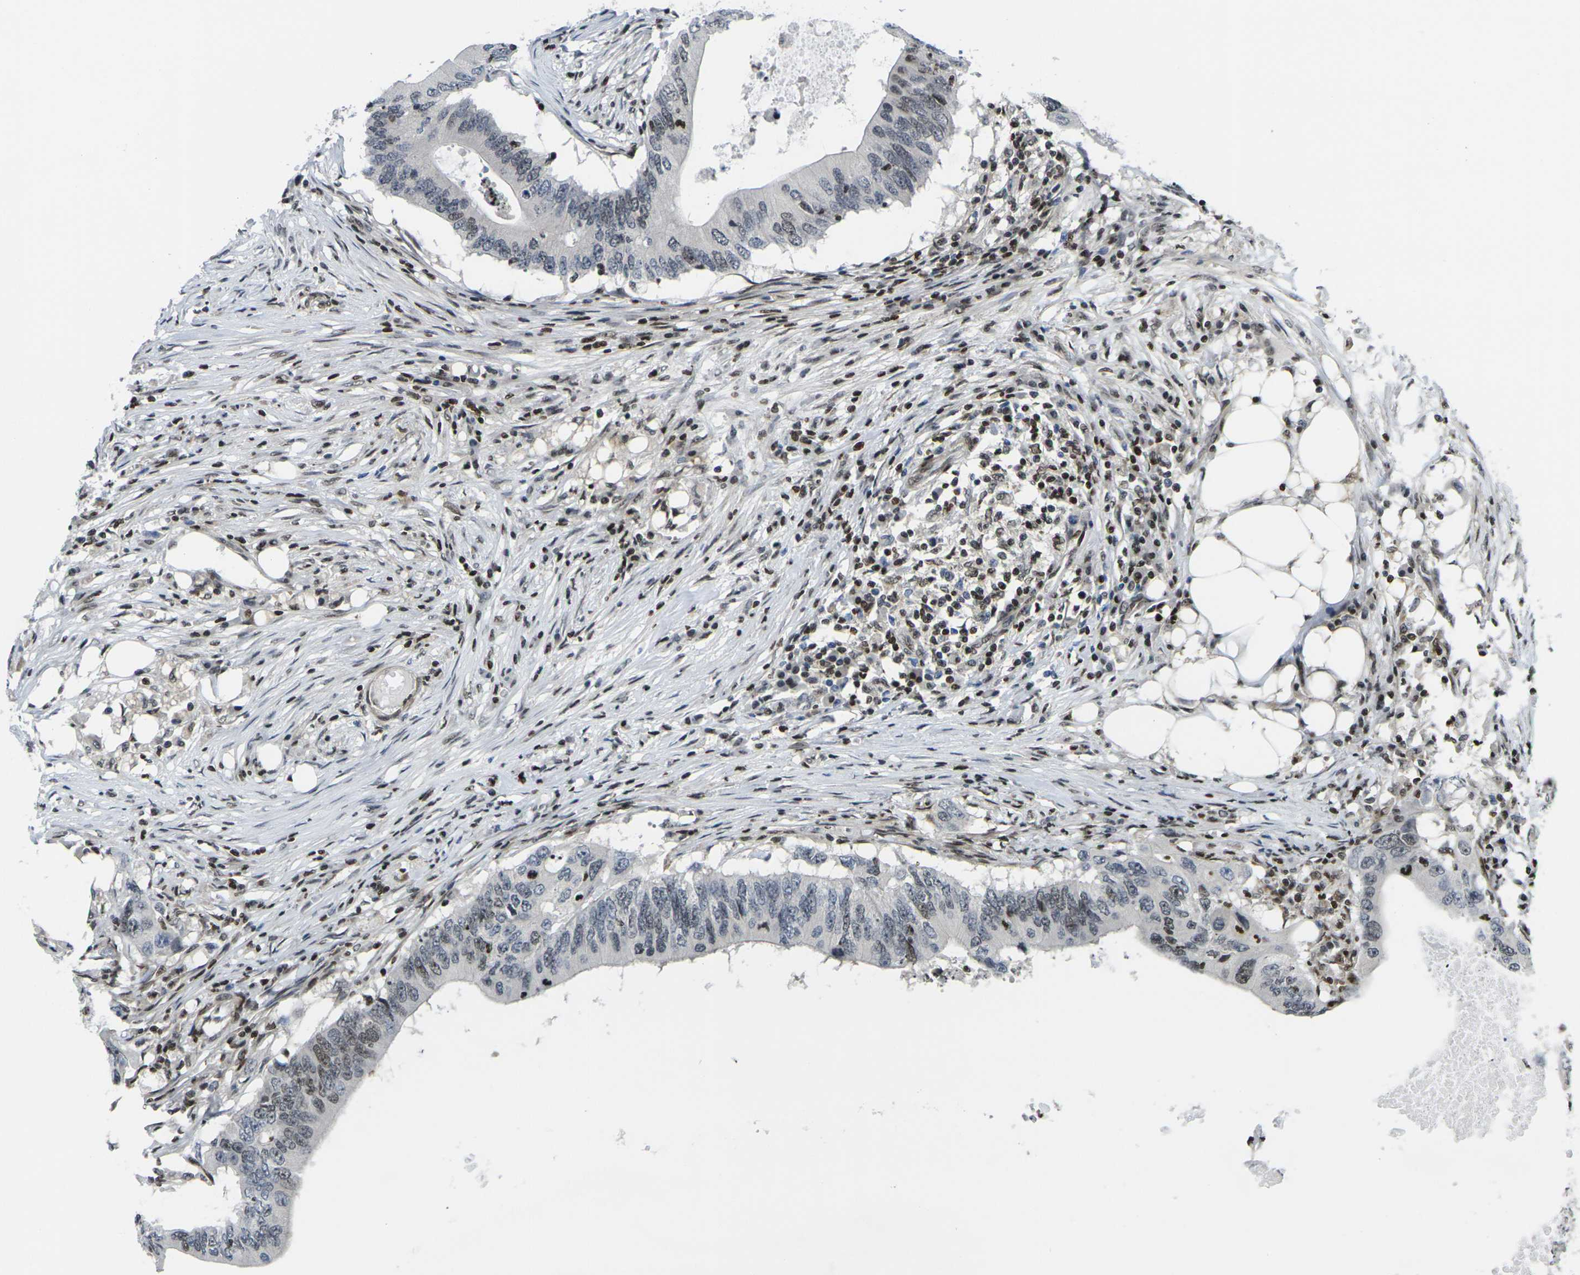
{"staining": {"intensity": "moderate", "quantity": ">75%", "location": "nuclear"}, "tissue": "colorectal cancer", "cell_type": "Tumor cells", "image_type": "cancer", "snomed": [{"axis": "morphology", "description": "Adenocarcinoma, NOS"}, {"axis": "topography", "description": "Colon"}], "caption": "Colorectal adenocarcinoma tissue displays moderate nuclear staining in approximately >75% of tumor cells", "gene": "H1-10", "patient": {"sex": "male", "age": 71}}